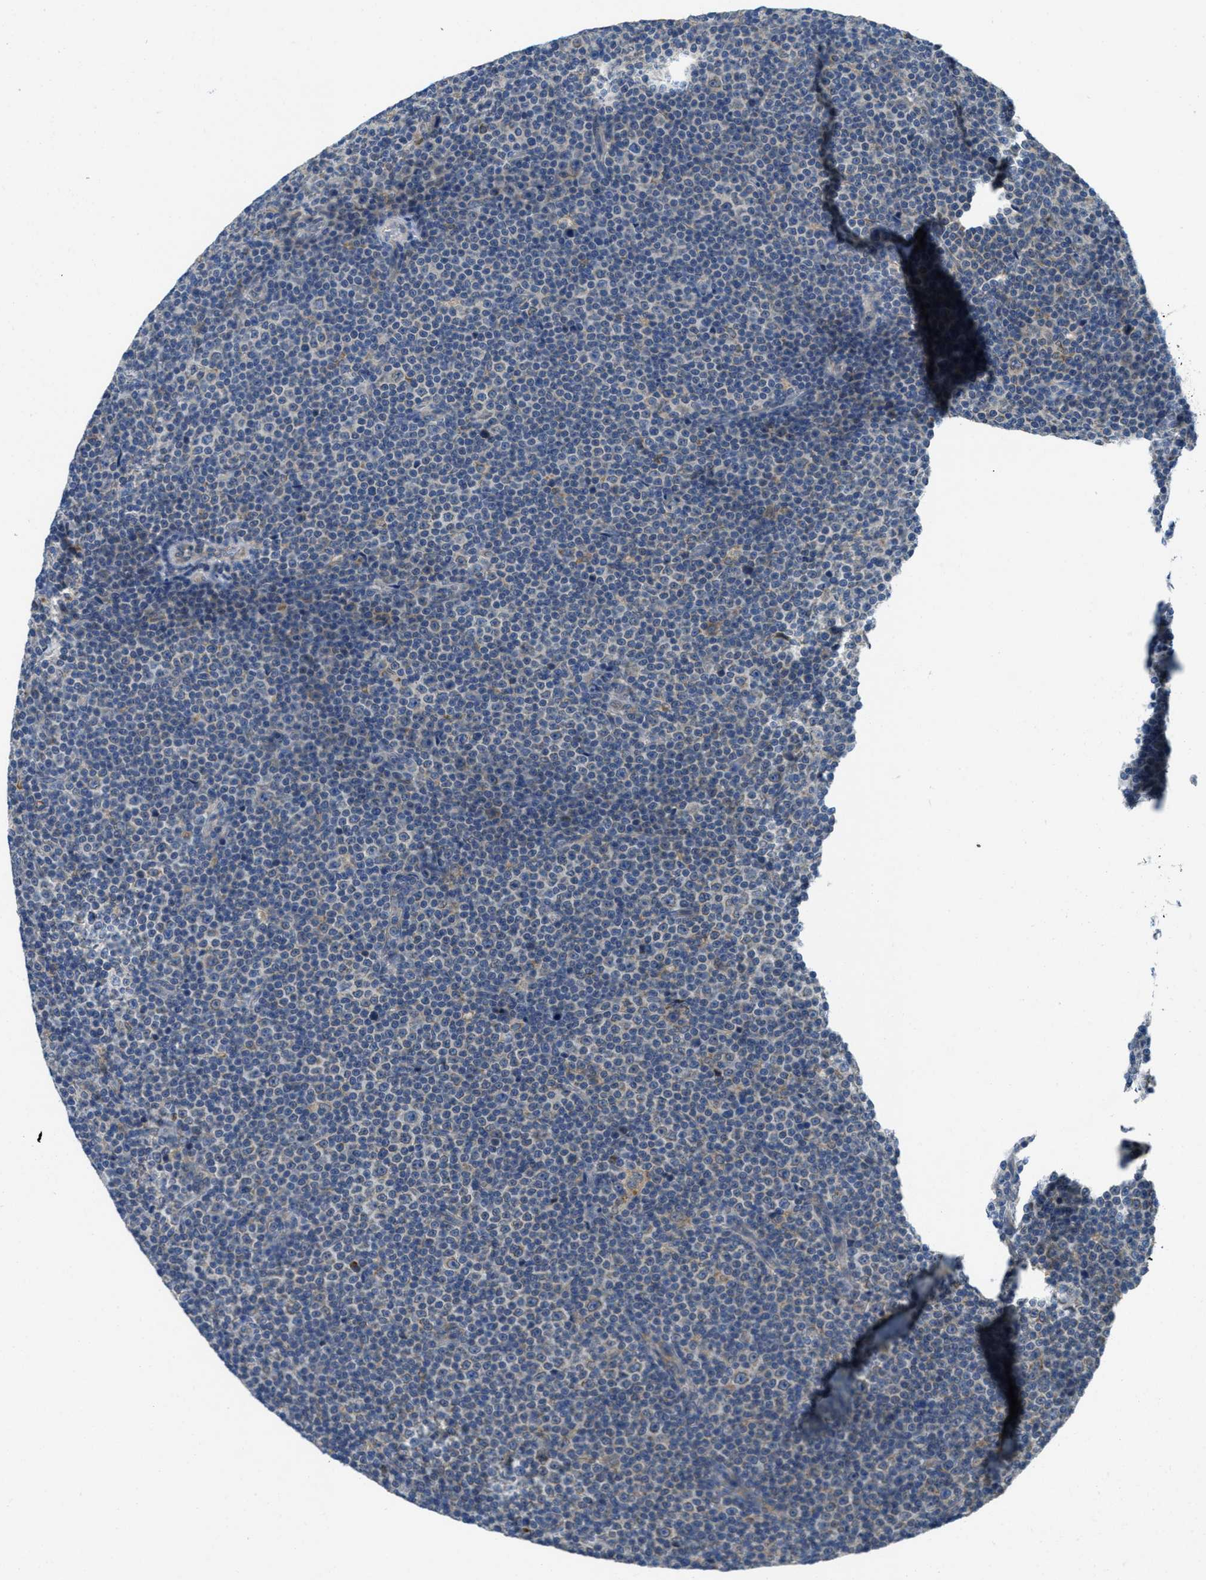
{"staining": {"intensity": "negative", "quantity": "none", "location": "none"}, "tissue": "lymphoma", "cell_type": "Tumor cells", "image_type": "cancer", "snomed": [{"axis": "morphology", "description": "Malignant lymphoma, non-Hodgkin's type, Low grade"}, {"axis": "topography", "description": "Lymph node"}], "caption": "Lymphoma was stained to show a protein in brown. There is no significant staining in tumor cells.", "gene": "SSR1", "patient": {"sex": "female", "age": 67}}